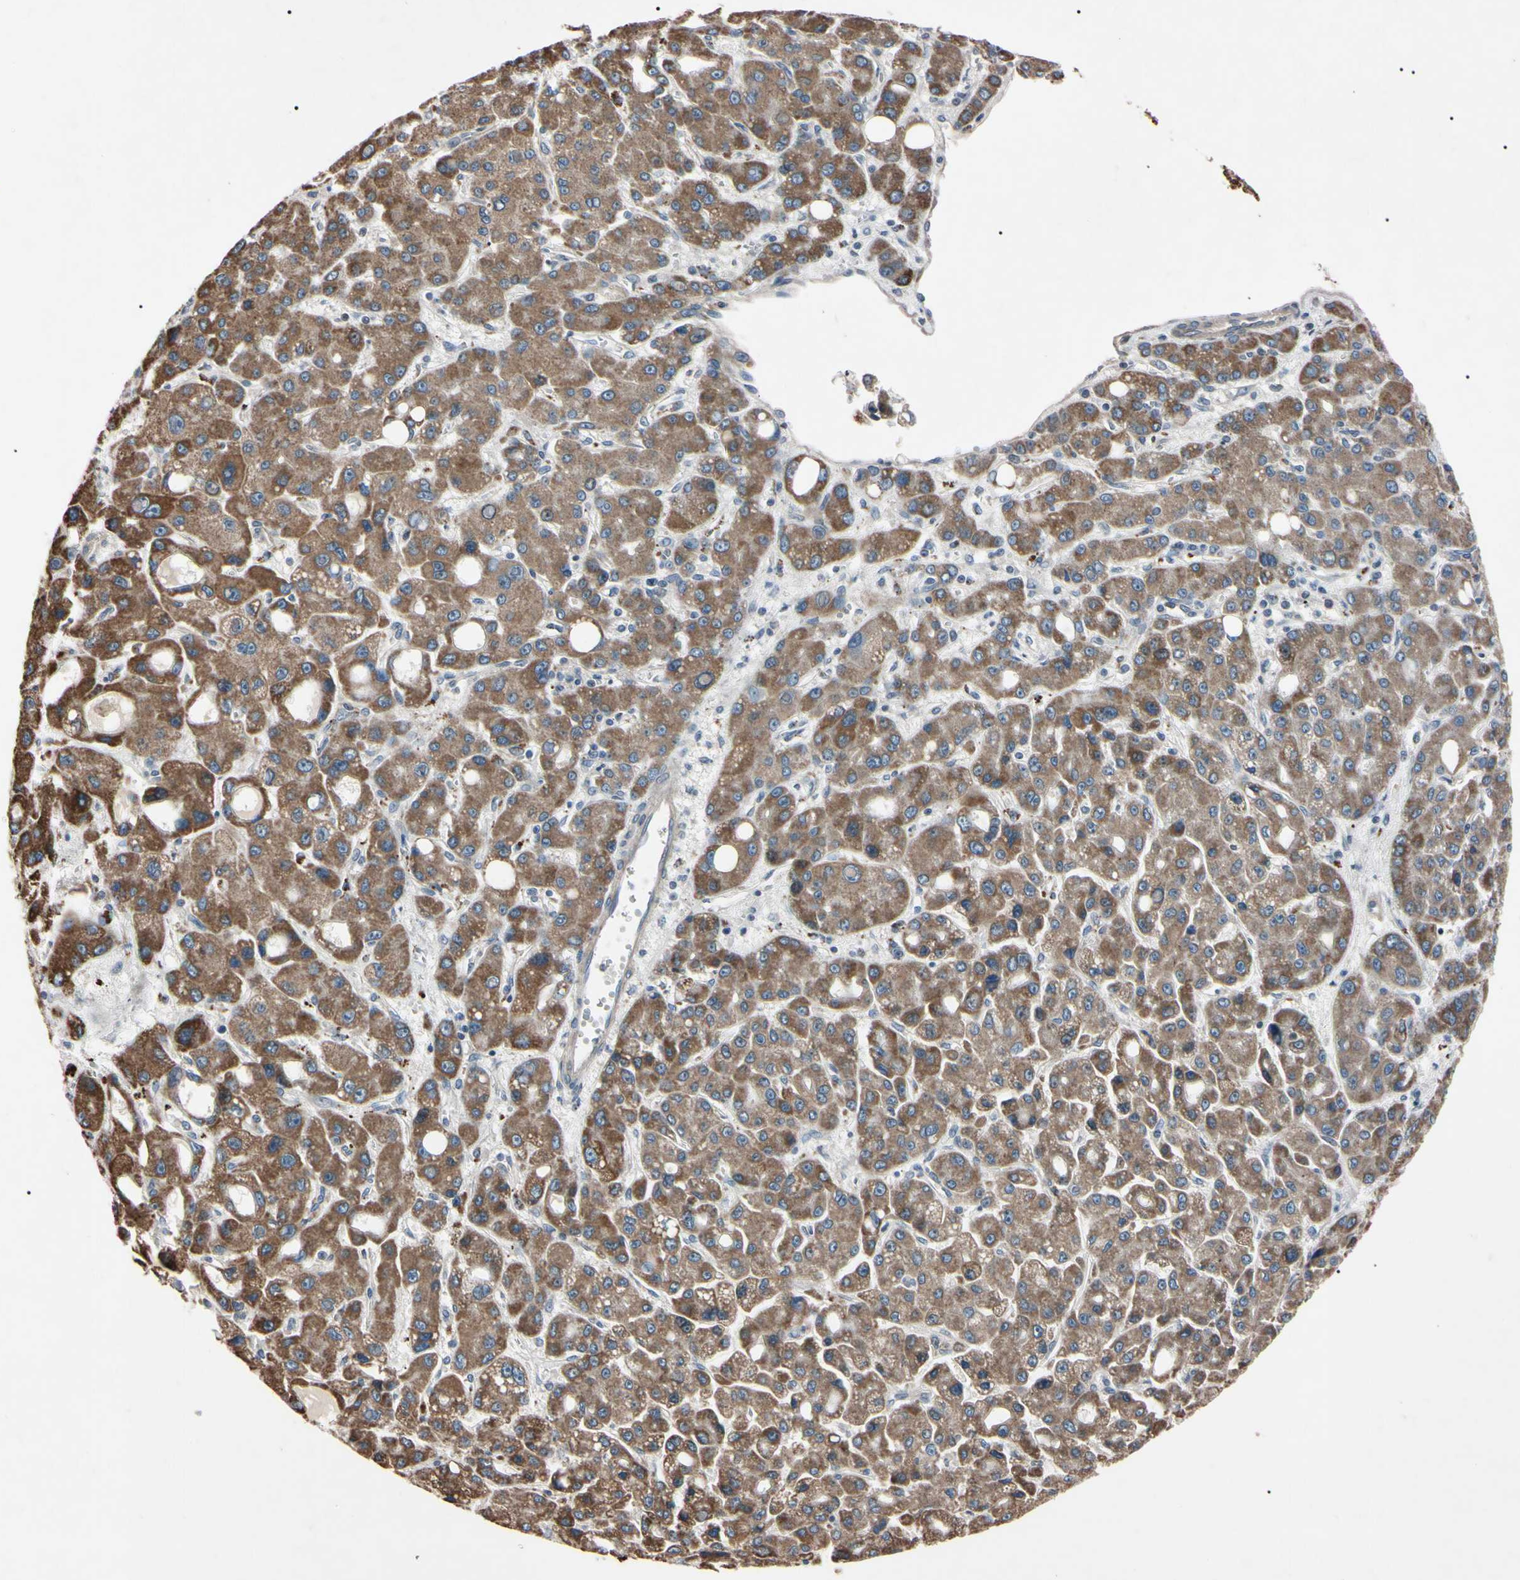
{"staining": {"intensity": "moderate", "quantity": ">75%", "location": "cytoplasmic/membranous"}, "tissue": "liver cancer", "cell_type": "Tumor cells", "image_type": "cancer", "snomed": [{"axis": "morphology", "description": "Carcinoma, Hepatocellular, NOS"}, {"axis": "topography", "description": "Liver"}], "caption": "Protein expression analysis of human liver cancer (hepatocellular carcinoma) reveals moderate cytoplasmic/membranous positivity in about >75% of tumor cells. The staining was performed using DAB to visualize the protein expression in brown, while the nuclei were stained in blue with hematoxylin (Magnification: 20x).", "gene": "TNFRSF1A", "patient": {"sex": "male", "age": 55}}